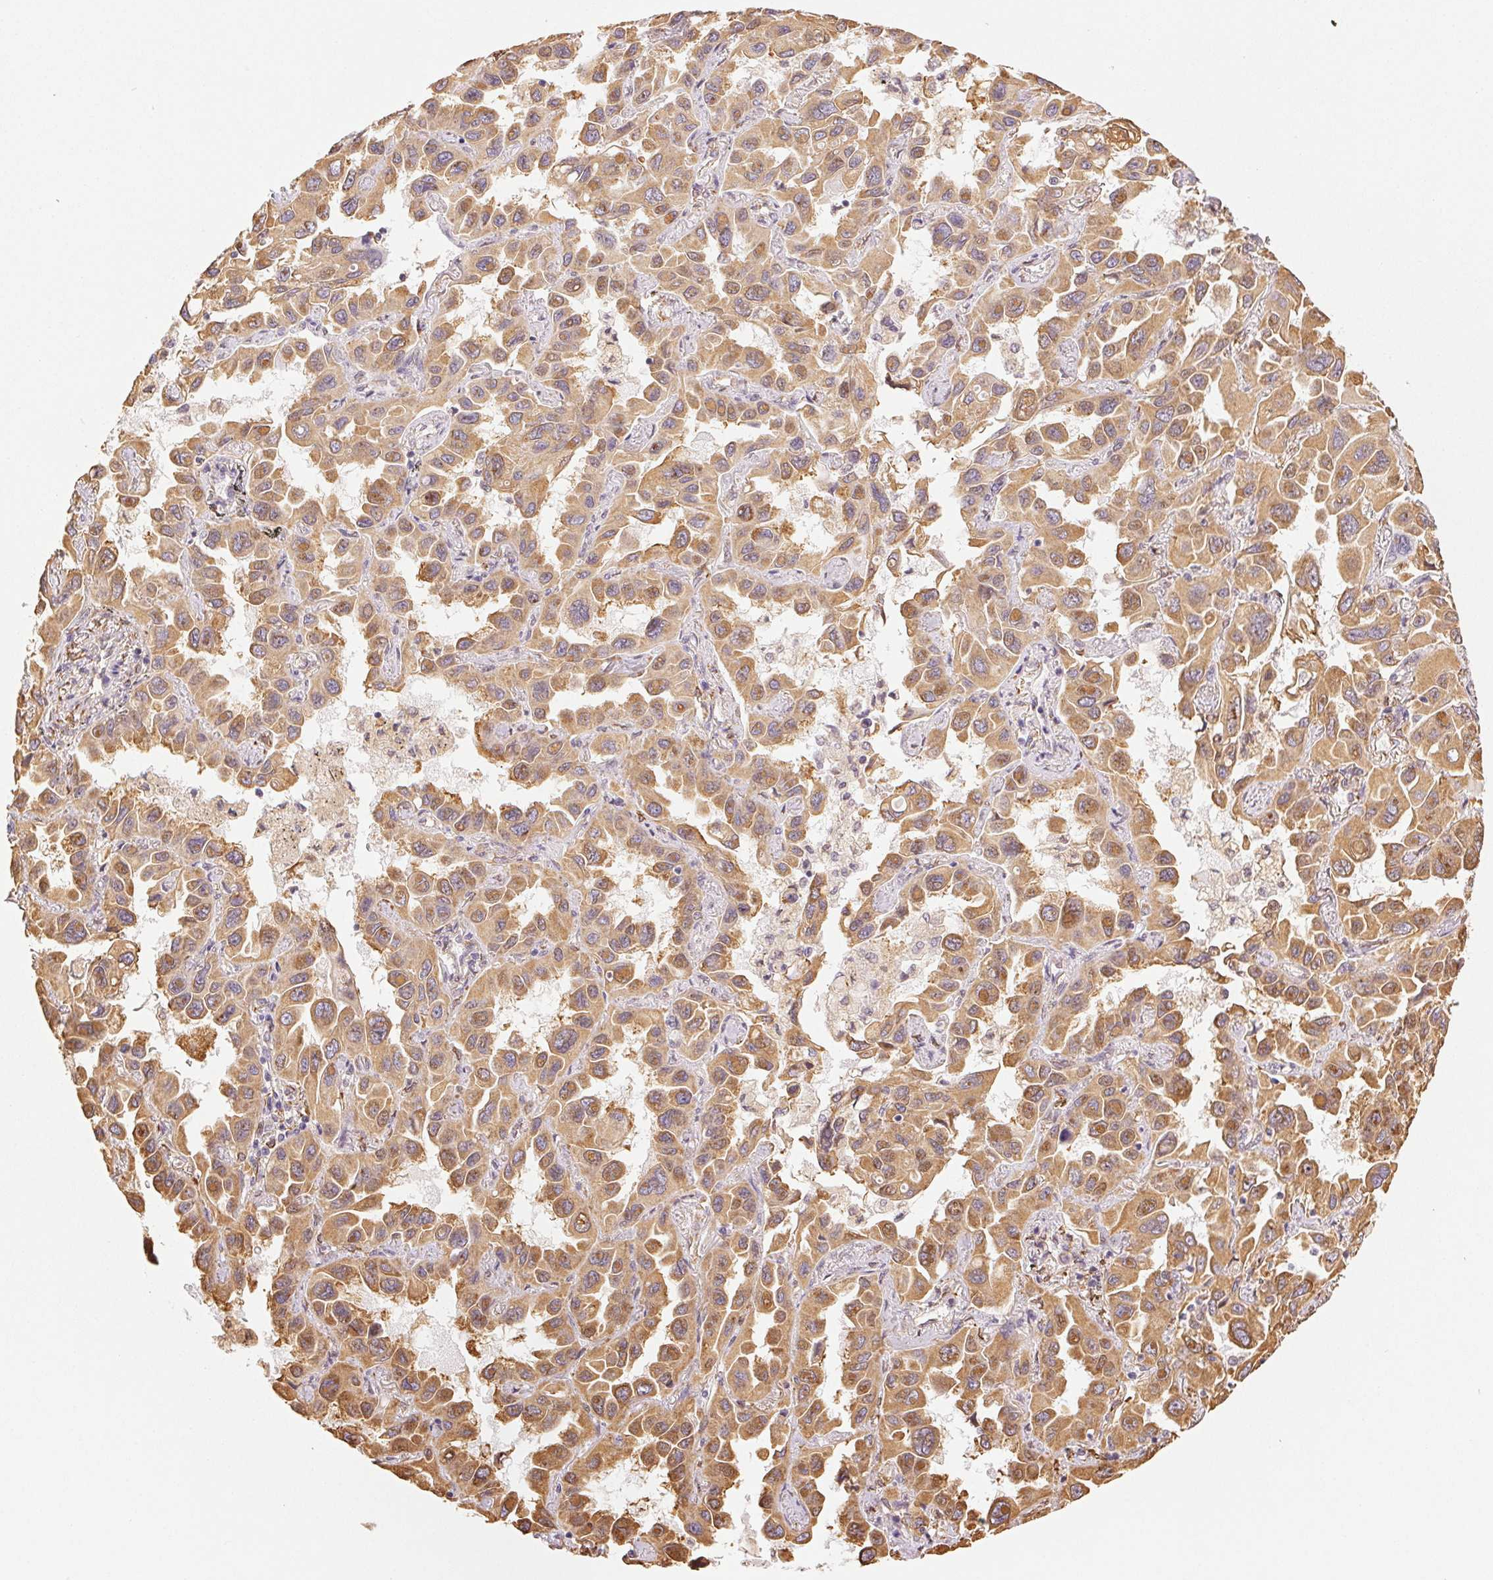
{"staining": {"intensity": "moderate", "quantity": ">75%", "location": "cytoplasmic/membranous"}, "tissue": "lung cancer", "cell_type": "Tumor cells", "image_type": "cancer", "snomed": [{"axis": "morphology", "description": "Adenocarcinoma, NOS"}, {"axis": "topography", "description": "Lung"}], "caption": "IHC photomicrograph of human adenocarcinoma (lung) stained for a protein (brown), which exhibits medium levels of moderate cytoplasmic/membranous staining in approximately >75% of tumor cells.", "gene": "RCN3", "patient": {"sex": "male", "age": 64}}